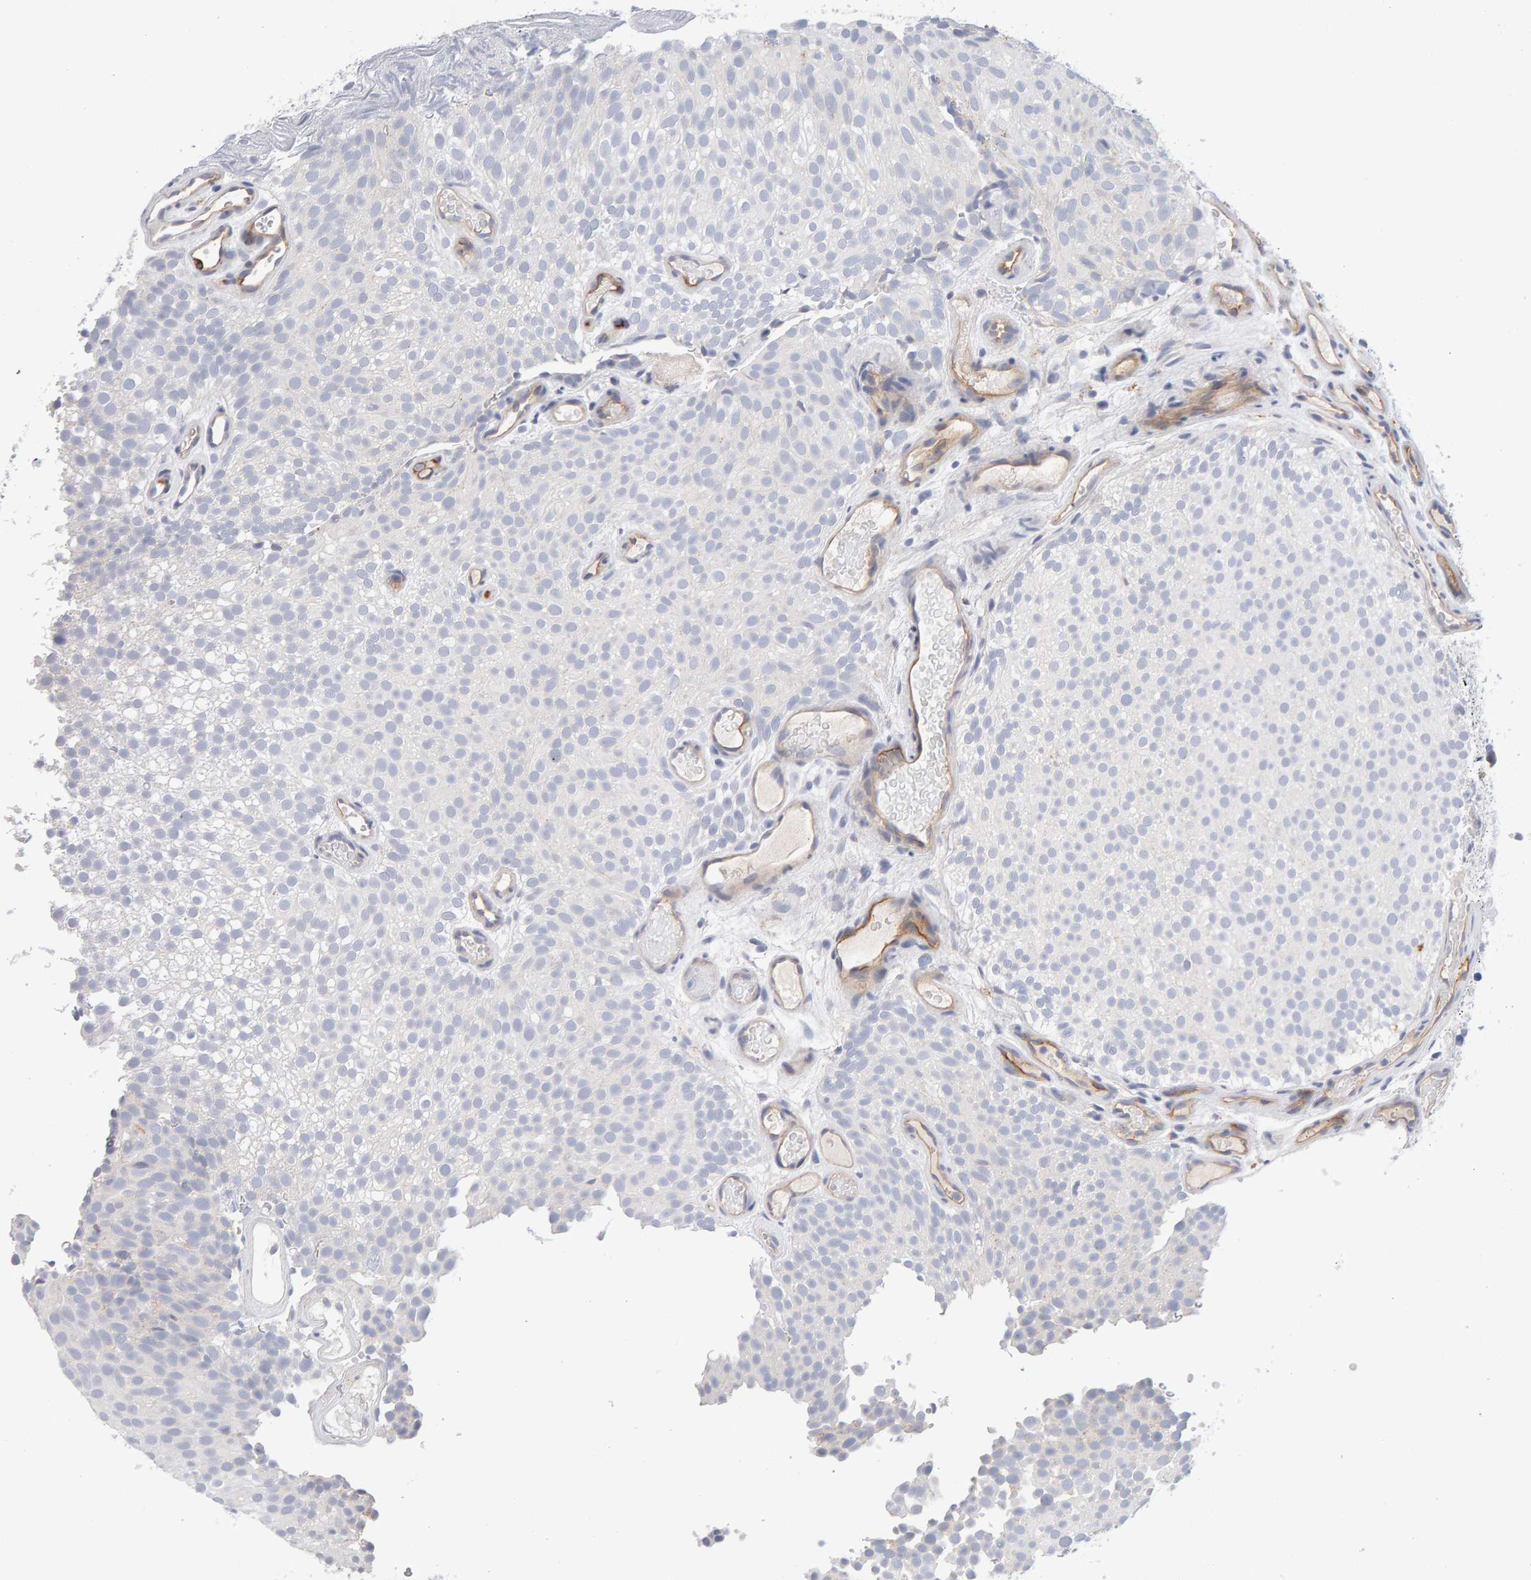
{"staining": {"intensity": "negative", "quantity": "none", "location": "none"}, "tissue": "urothelial cancer", "cell_type": "Tumor cells", "image_type": "cancer", "snomed": [{"axis": "morphology", "description": "Urothelial carcinoma, Low grade"}, {"axis": "topography", "description": "Urinary bladder"}], "caption": "A high-resolution micrograph shows IHC staining of urothelial carcinoma (low-grade), which reveals no significant positivity in tumor cells.", "gene": "METRNL", "patient": {"sex": "male", "age": 78}}